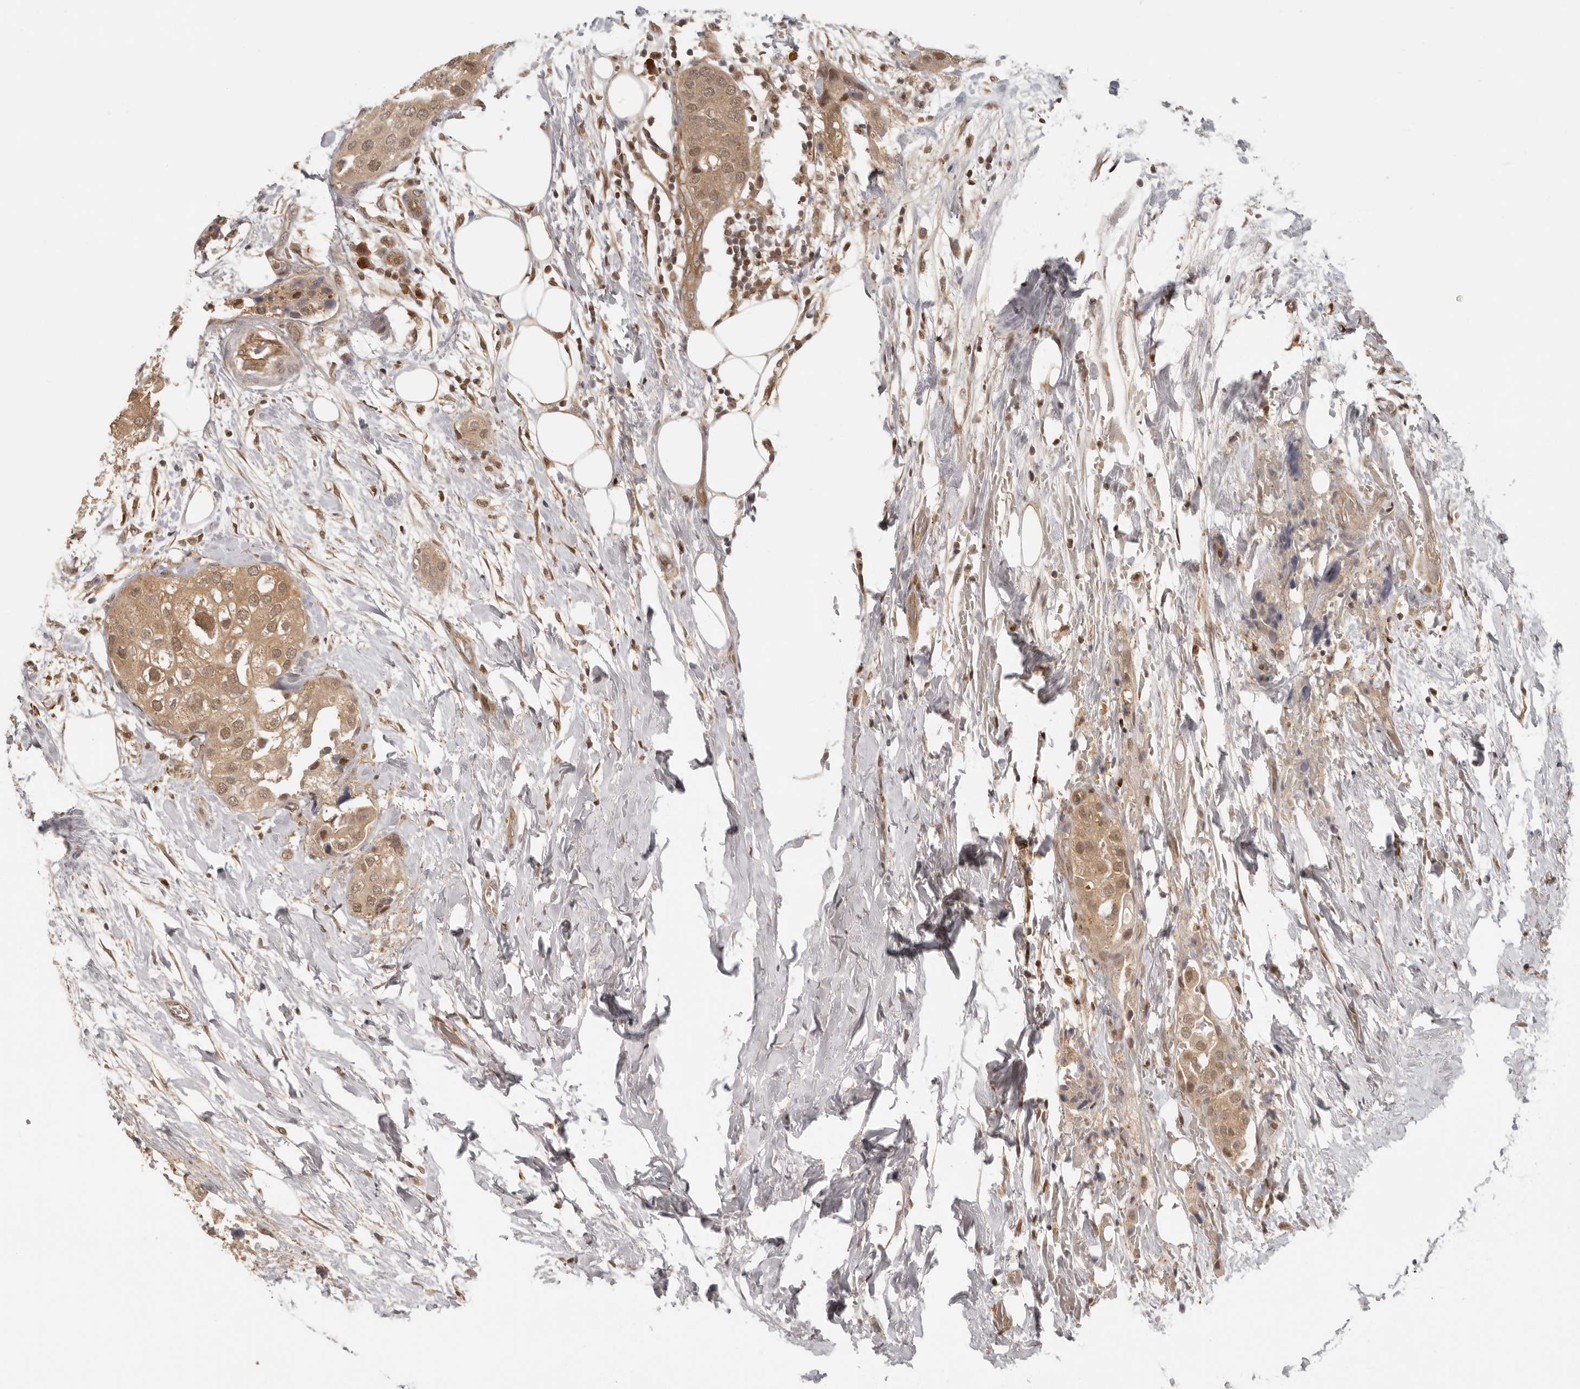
{"staining": {"intensity": "weak", "quantity": ">75%", "location": "cytoplasmic/membranous,nuclear"}, "tissue": "urothelial cancer", "cell_type": "Tumor cells", "image_type": "cancer", "snomed": [{"axis": "morphology", "description": "Urothelial carcinoma, High grade"}, {"axis": "topography", "description": "Urinary bladder"}], "caption": "Tumor cells demonstrate low levels of weak cytoplasmic/membranous and nuclear positivity in about >75% of cells in urothelial cancer.", "gene": "PSMA5", "patient": {"sex": "male", "age": 64}}